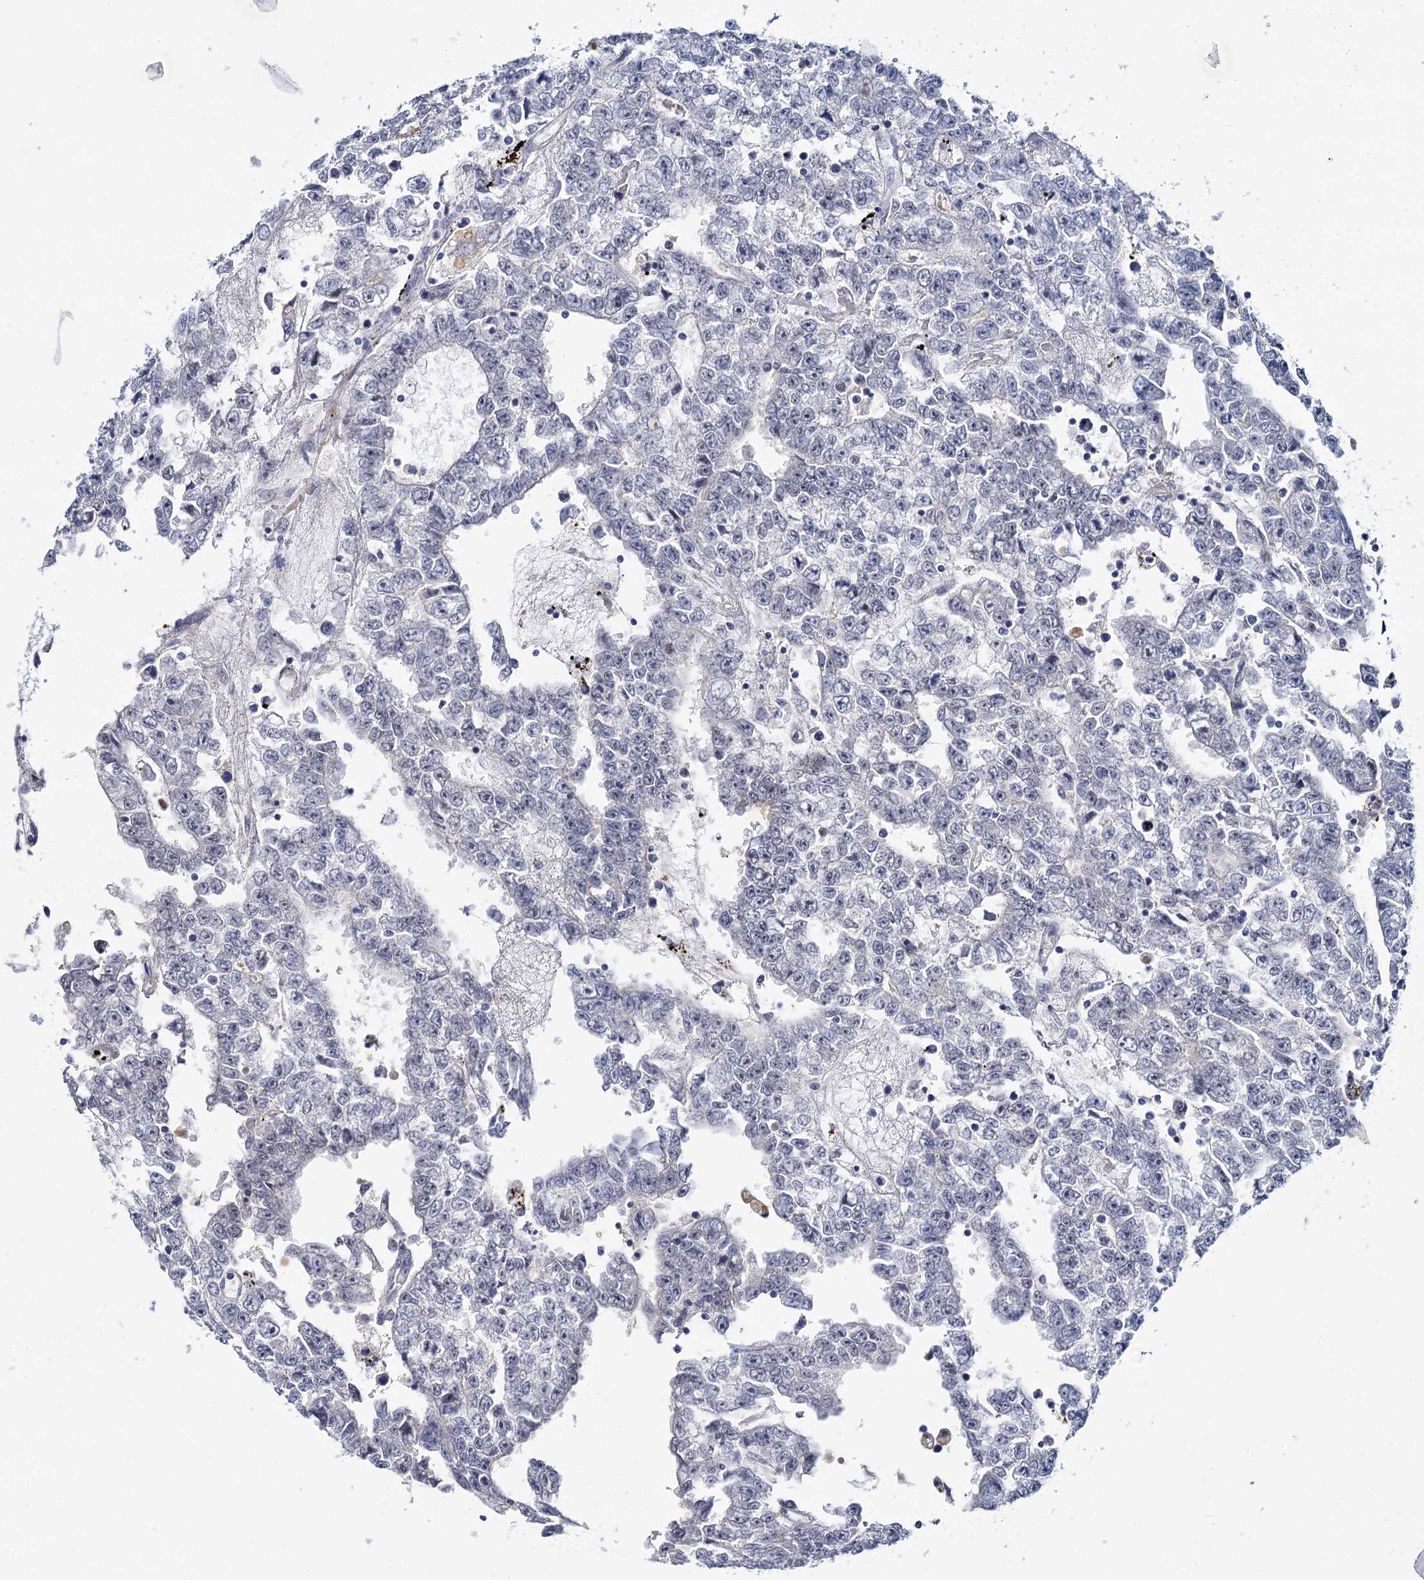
{"staining": {"intensity": "negative", "quantity": "none", "location": "none"}, "tissue": "testis cancer", "cell_type": "Tumor cells", "image_type": "cancer", "snomed": [{"axis": "morphology", "description": "Carcinoma, Embryonal, NOS"}, {"axis": "topography", "description": "Testis"}], "caption": "A high-resolution histopathology image shows IHC staining of embryonal carcinoma (testis), which demonstrates no significant positivity in tumor cells.", "gene": "ACRBP", "patient": {"sex": "male", "age": 25}}